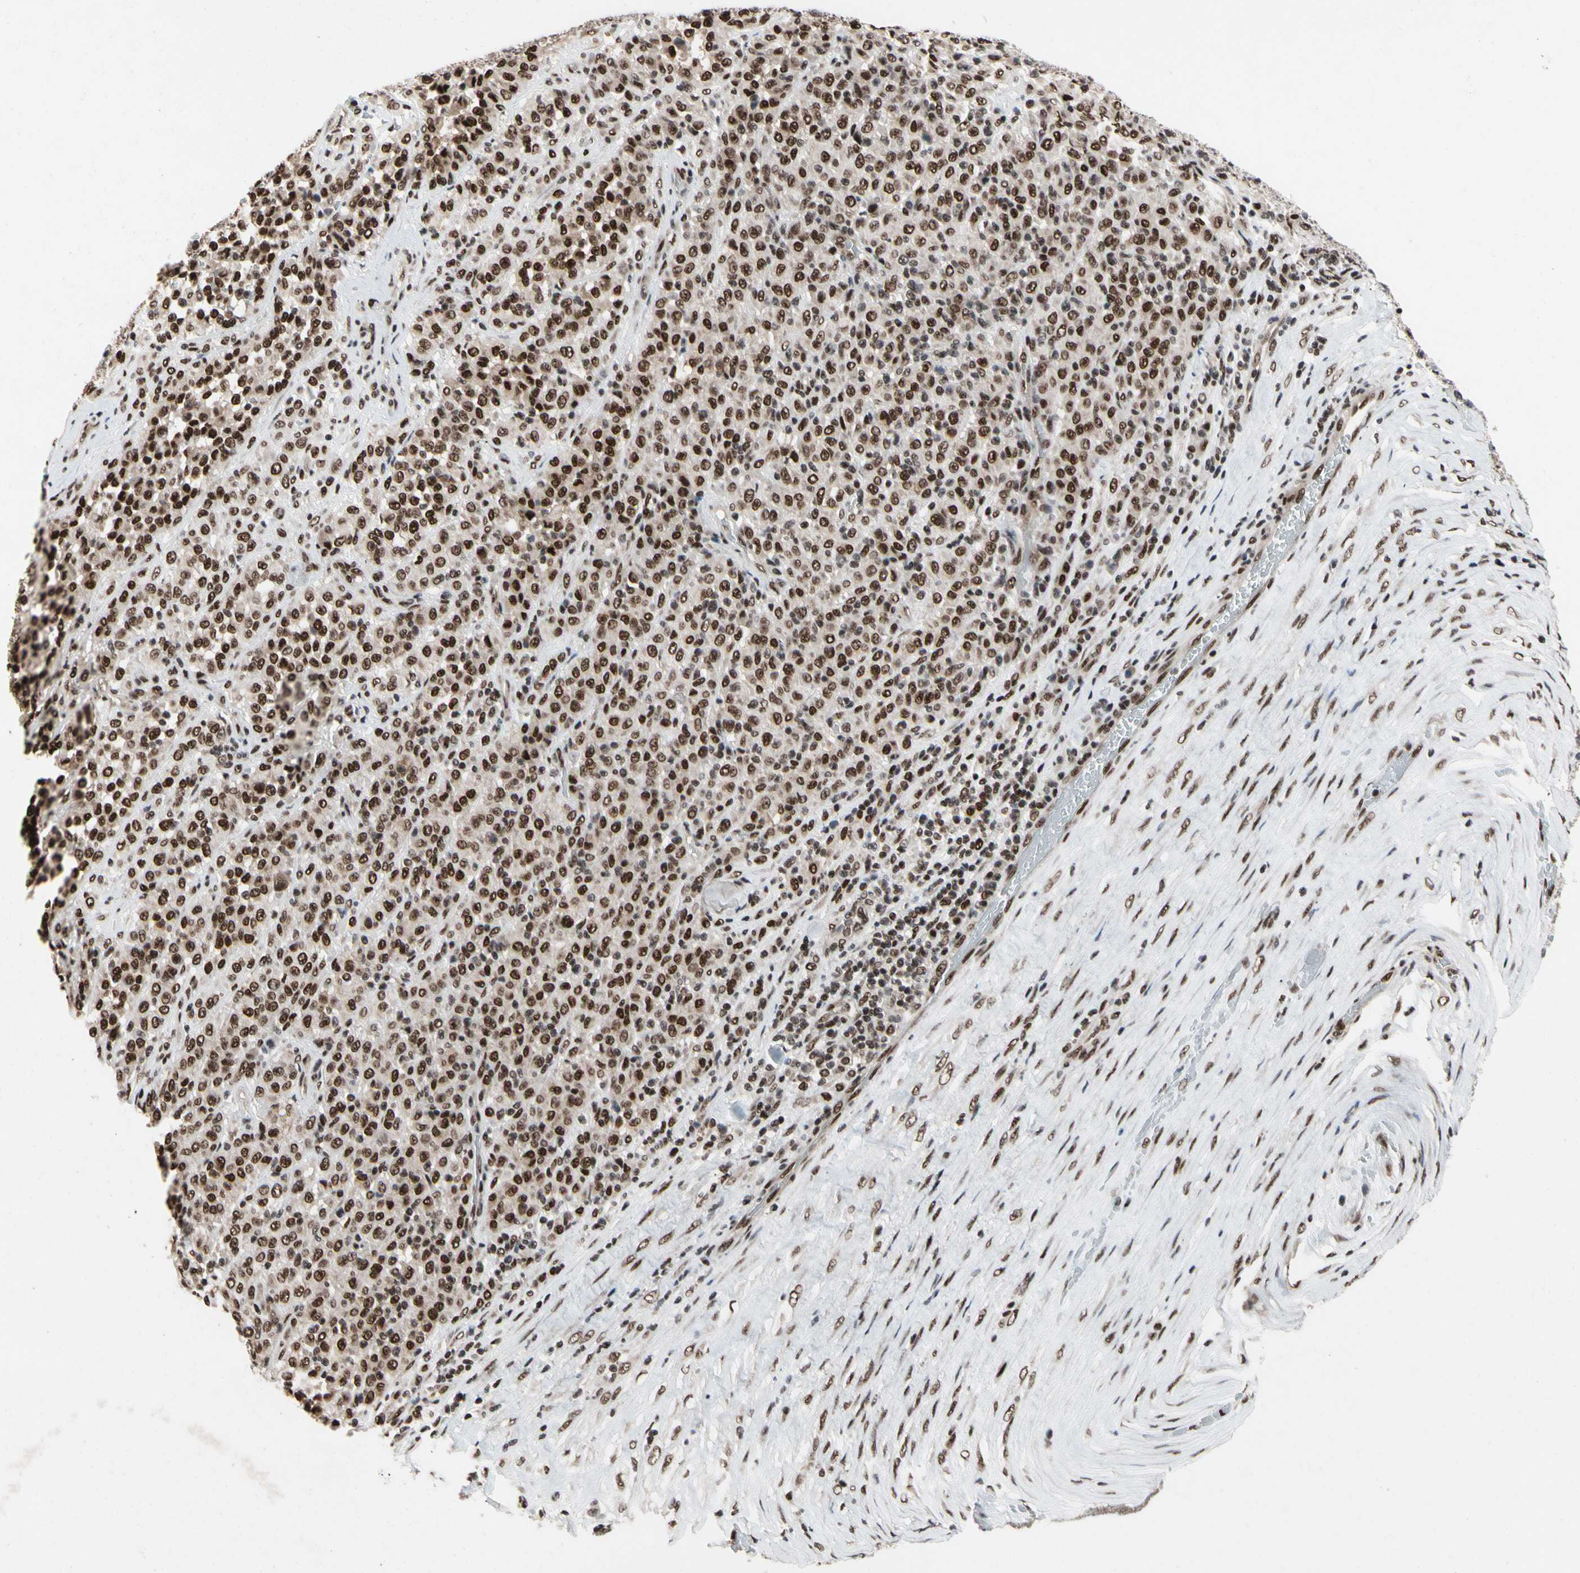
{"staining": {"intensity": "strong", "quantity": ">75%", "location": "nuclear"}, "tissue": "melanoma", "cell_type": "Tumor cells", "image_type": "cancer", "snomed": [{"axis": "morphology", "description": "Malignant melanoma, Metastatic site"}, {"axis": "topography", "description": "Pancreas"}], "caption": "Protein staining shows strong nuclear staining in about >75% of tumor cells in malignant melanoma (metastatic site).", "gene": "FAM98B", "patient": {"sex": "female", "age": 30}}